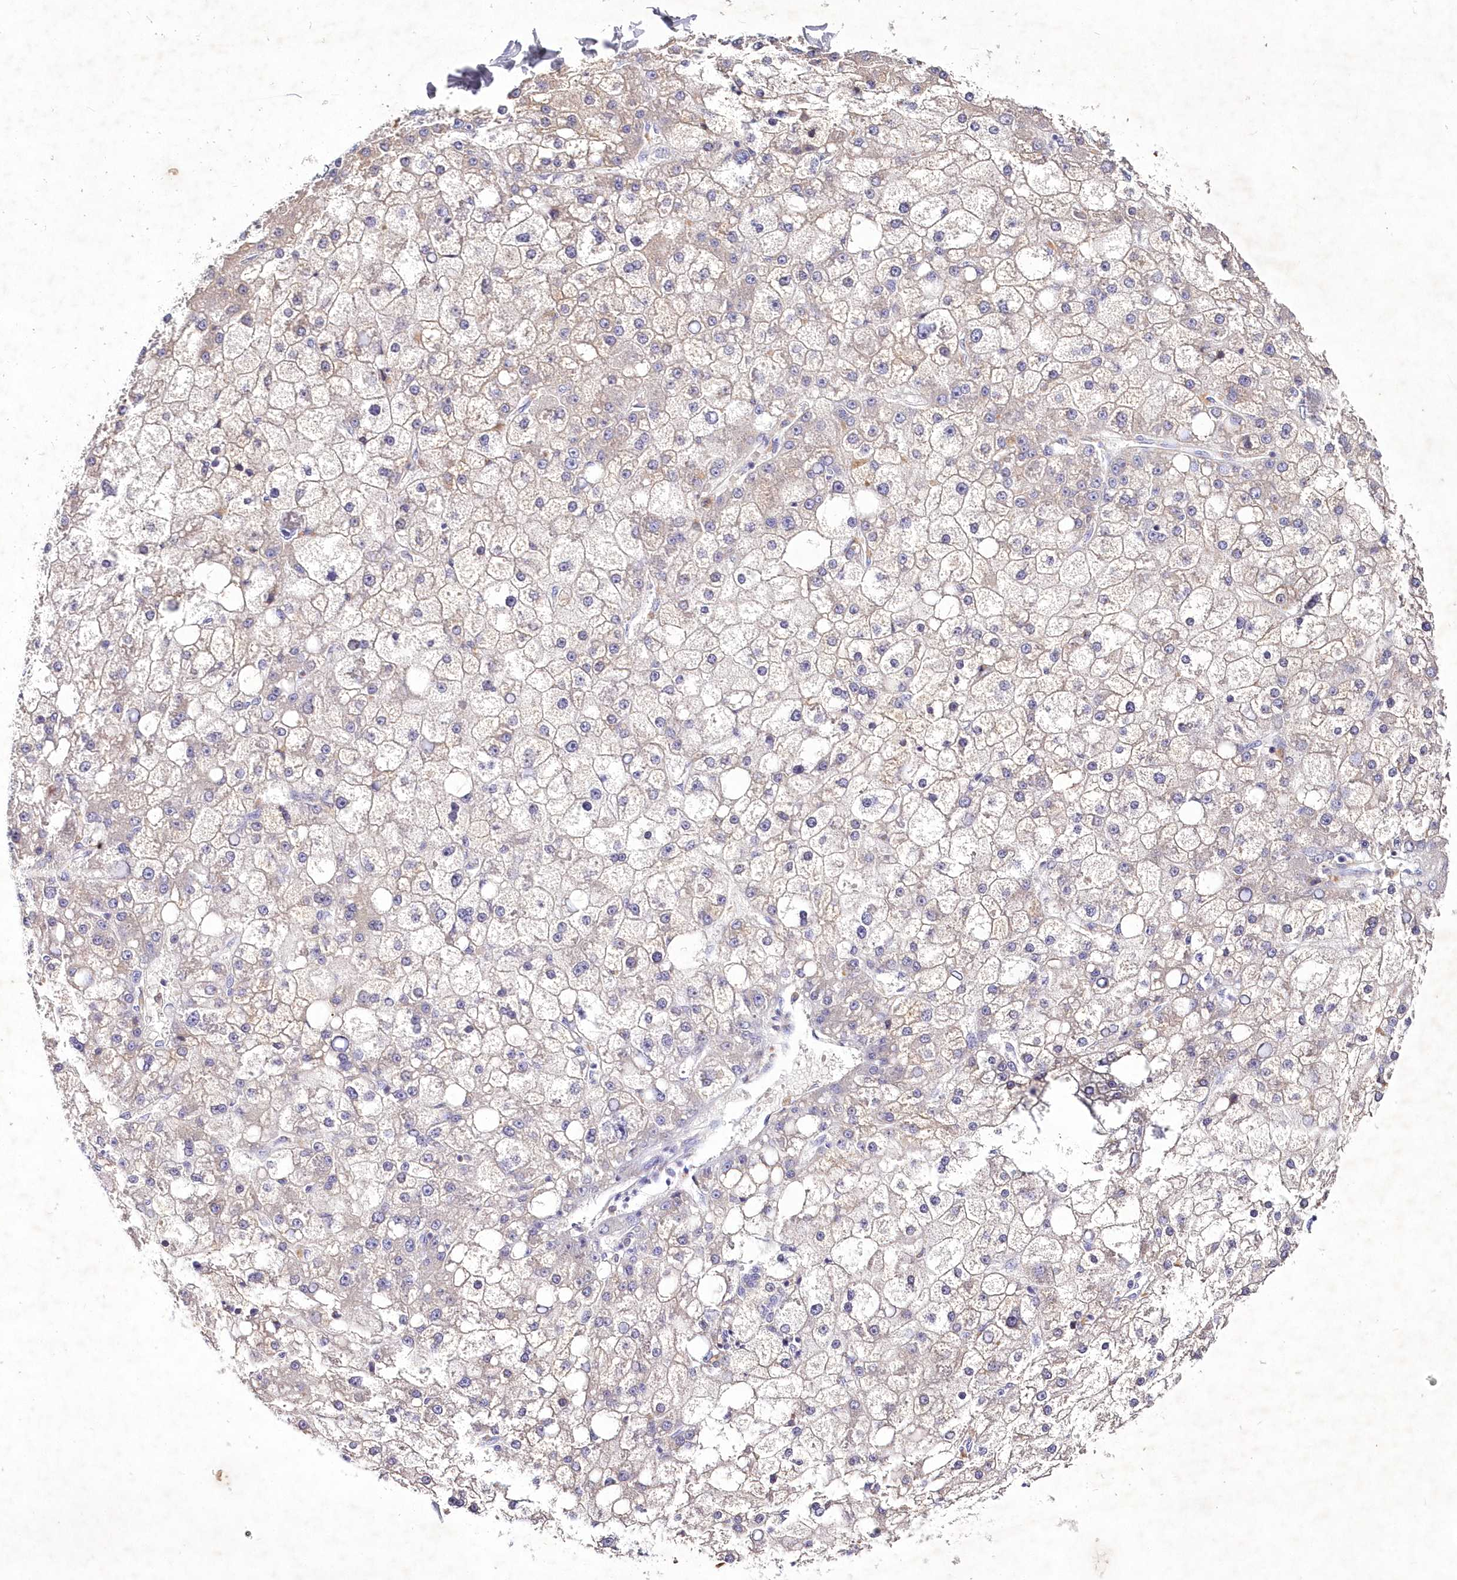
{"staining": {"intensity": "negative", "quantity": "none", "location": "none"}, "tissue": "liver cancer", "cell_type": "Tumor cells", "image_type": "cancer", "snomed": [{"axis": "morphology", "description": "Carcinoma, Hepatocellular, NOS"}, {"axis": "topography", "description": "Liver"}], "caption": "Immunohistochemistry (IHC) histopathology image of neoplastic tissue: liver cancer (hepatocellular carcinoma) stained with DAB demonstrates no significant protein staining in tumor cells.", "gene": "ARFGEF3", "patient": {"sex": "male", "age": 67}}